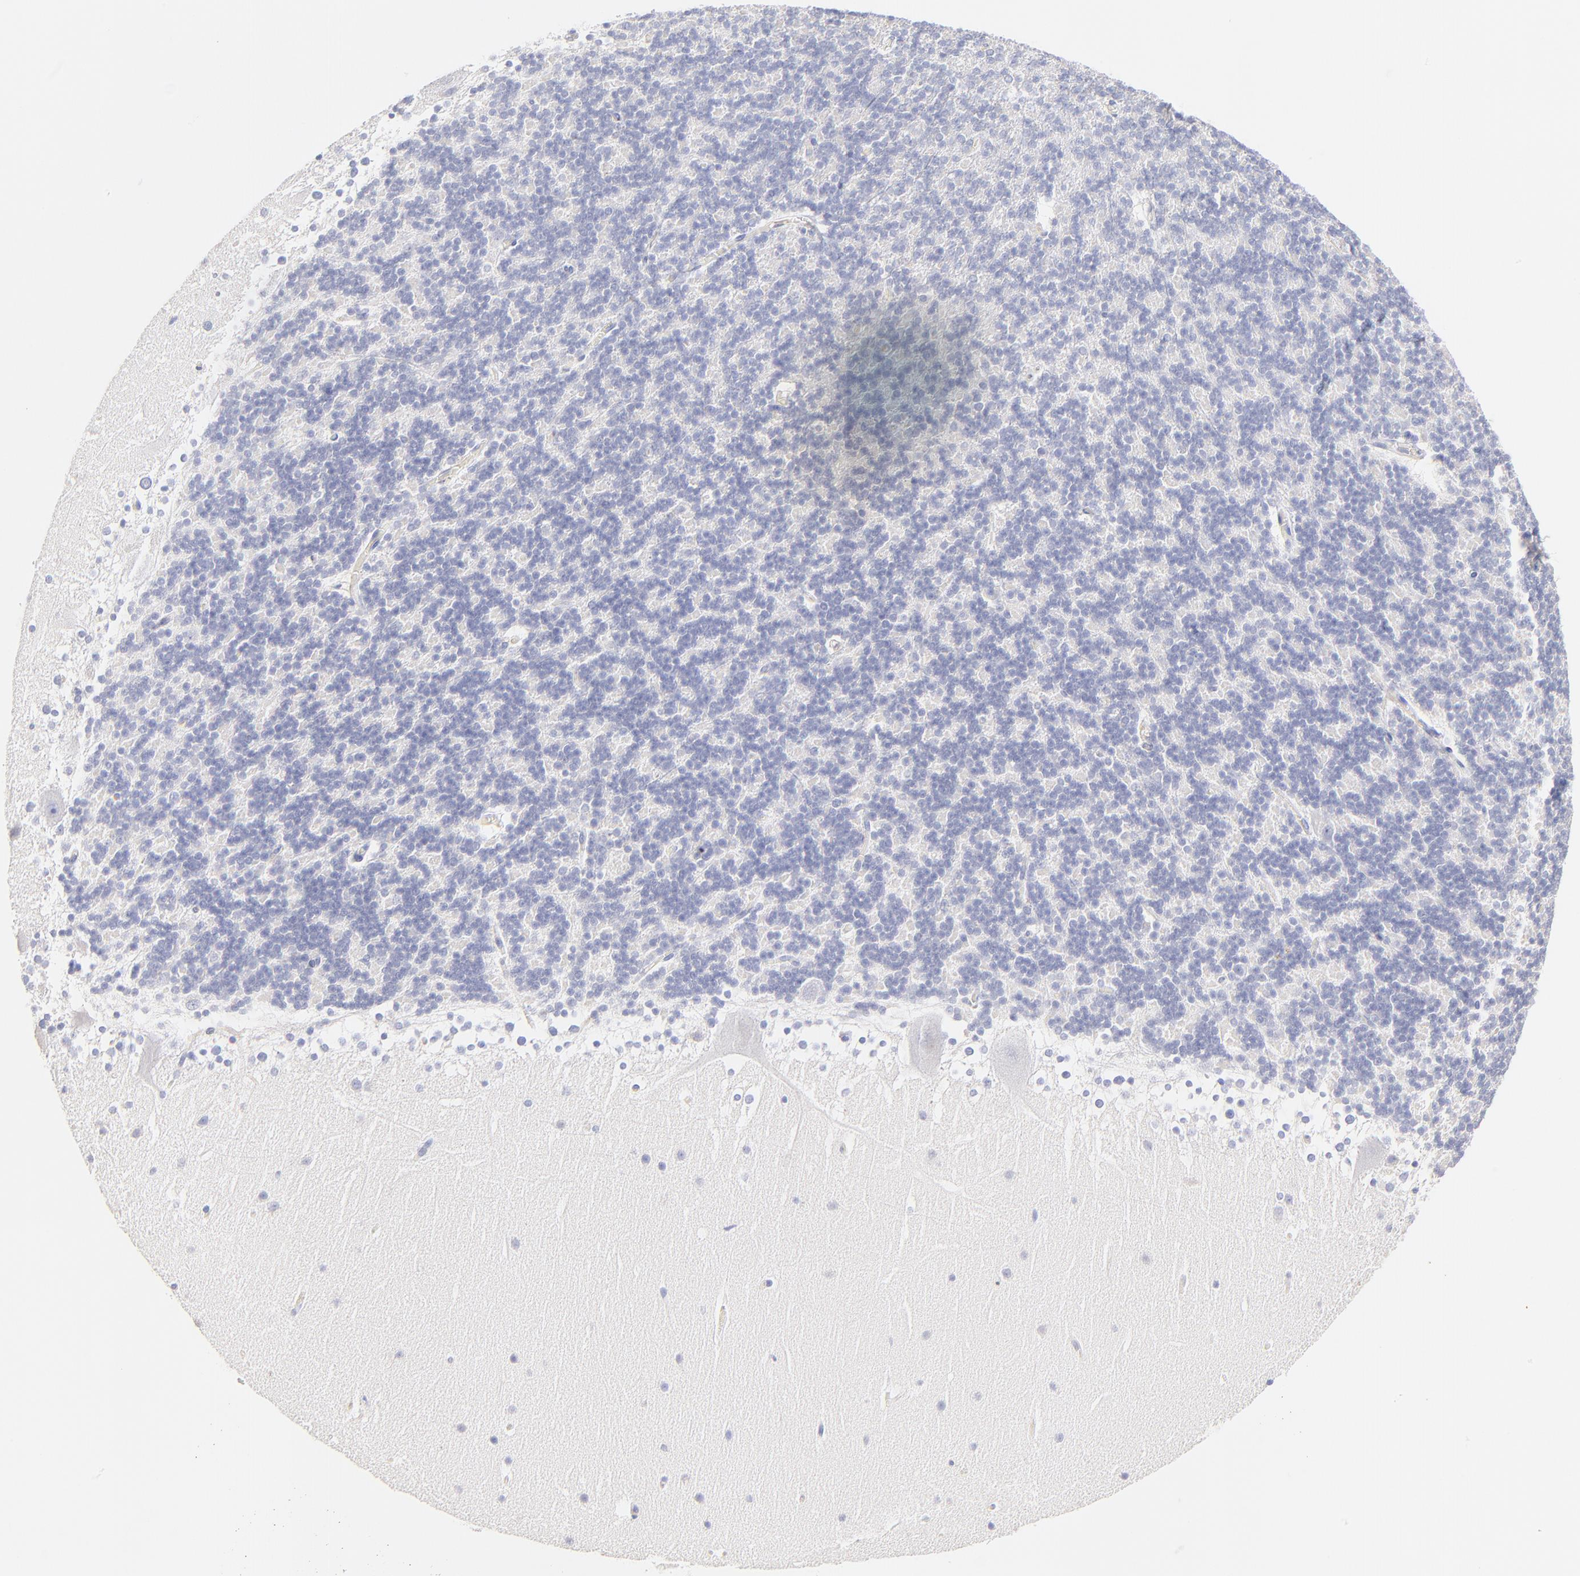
{"staining": {"intensity": "negative", "quantity": "none", "location": "none"}, "tissue": "cerebellum", "cell_type": "Cells in granular layer", "image_type": "normal", "snomed": [{"axis": "morphology", "description": "Normal tissue, NOS"}, {"axis": "topography", "description": "Cerebellum"}], "caption": "High power microscopy photomicrograph of an immunohistochemistry photomicrograph of normal cerebellum, revealing no significant positivity in cells in granular layer.", "gene": "ASB9", "patient": {"sex": "female", "age": 19}}